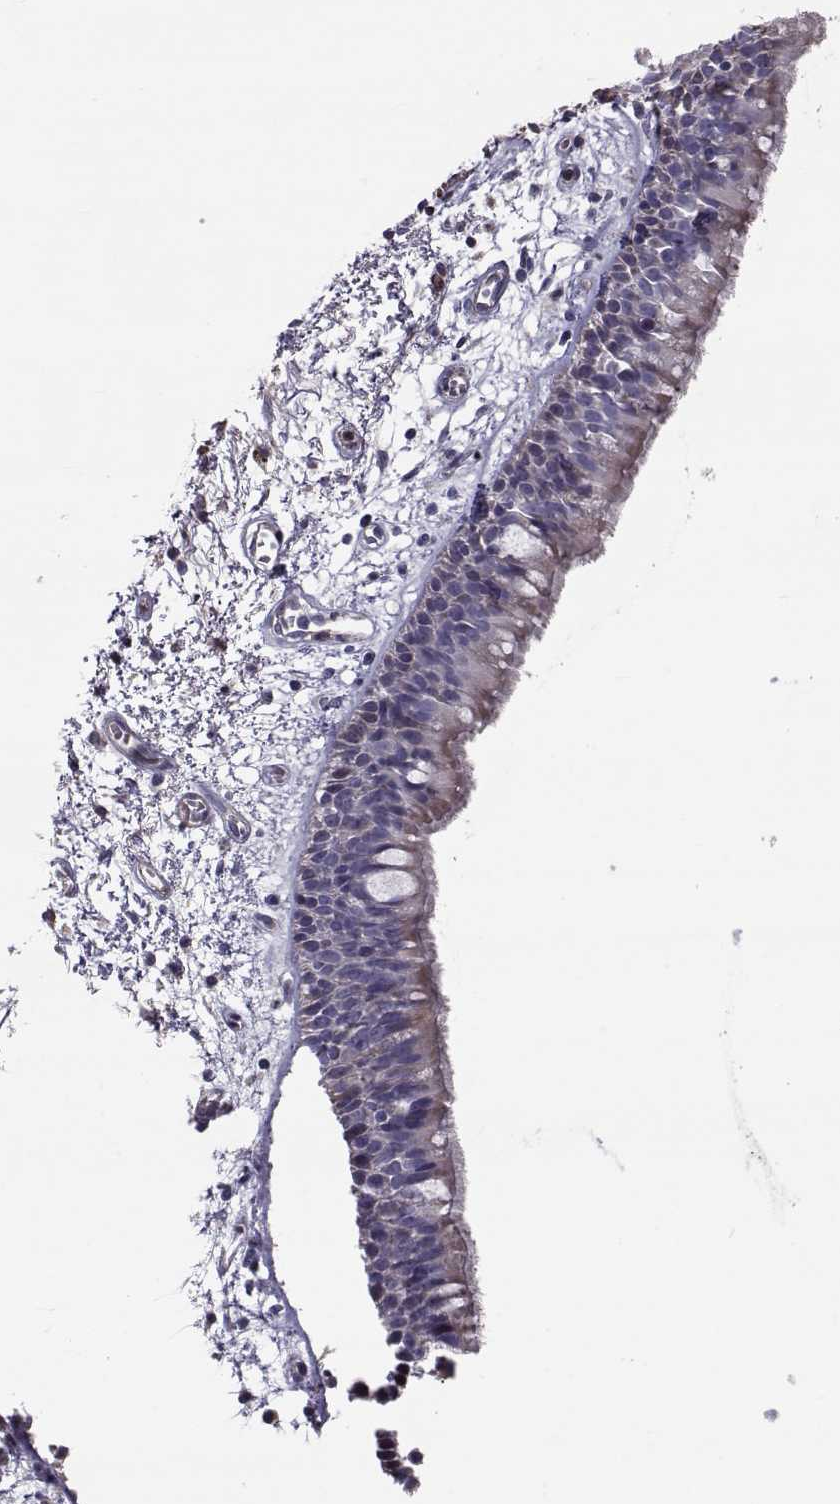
{"staining": {"intensity": "moderate", "quantity": "25%-75%", "location": "cytoplasmic/membranous"}, "tissue": "bronchus", "cell_type": "Respiratory epithelial cells", "image_type": "normal", "snomed": [{"axis": "morphology", "description": "Normal tissue, NOS"}, {"axis": "morphology", "description": "Squamous cell carcinoma, NOS"}, {"axis": "topography", "description": "Cartilage tissue"}, {"axis": "topography", "description": "Bronchus"}, {"axis": "topography", "description": "Lung"}], "caption": "Respiratory epithelial cells display medium levels of moderate cytoplasmic/membranous expression in about 25%-75% of cells in normal bronchus. The staining is performed using DAB brown chromogen to label protein expression. The nuclei are counter-stained blue using hematoxylin.", "gene": "ANO1", "patient": {"sex": "male", "age": 66}}